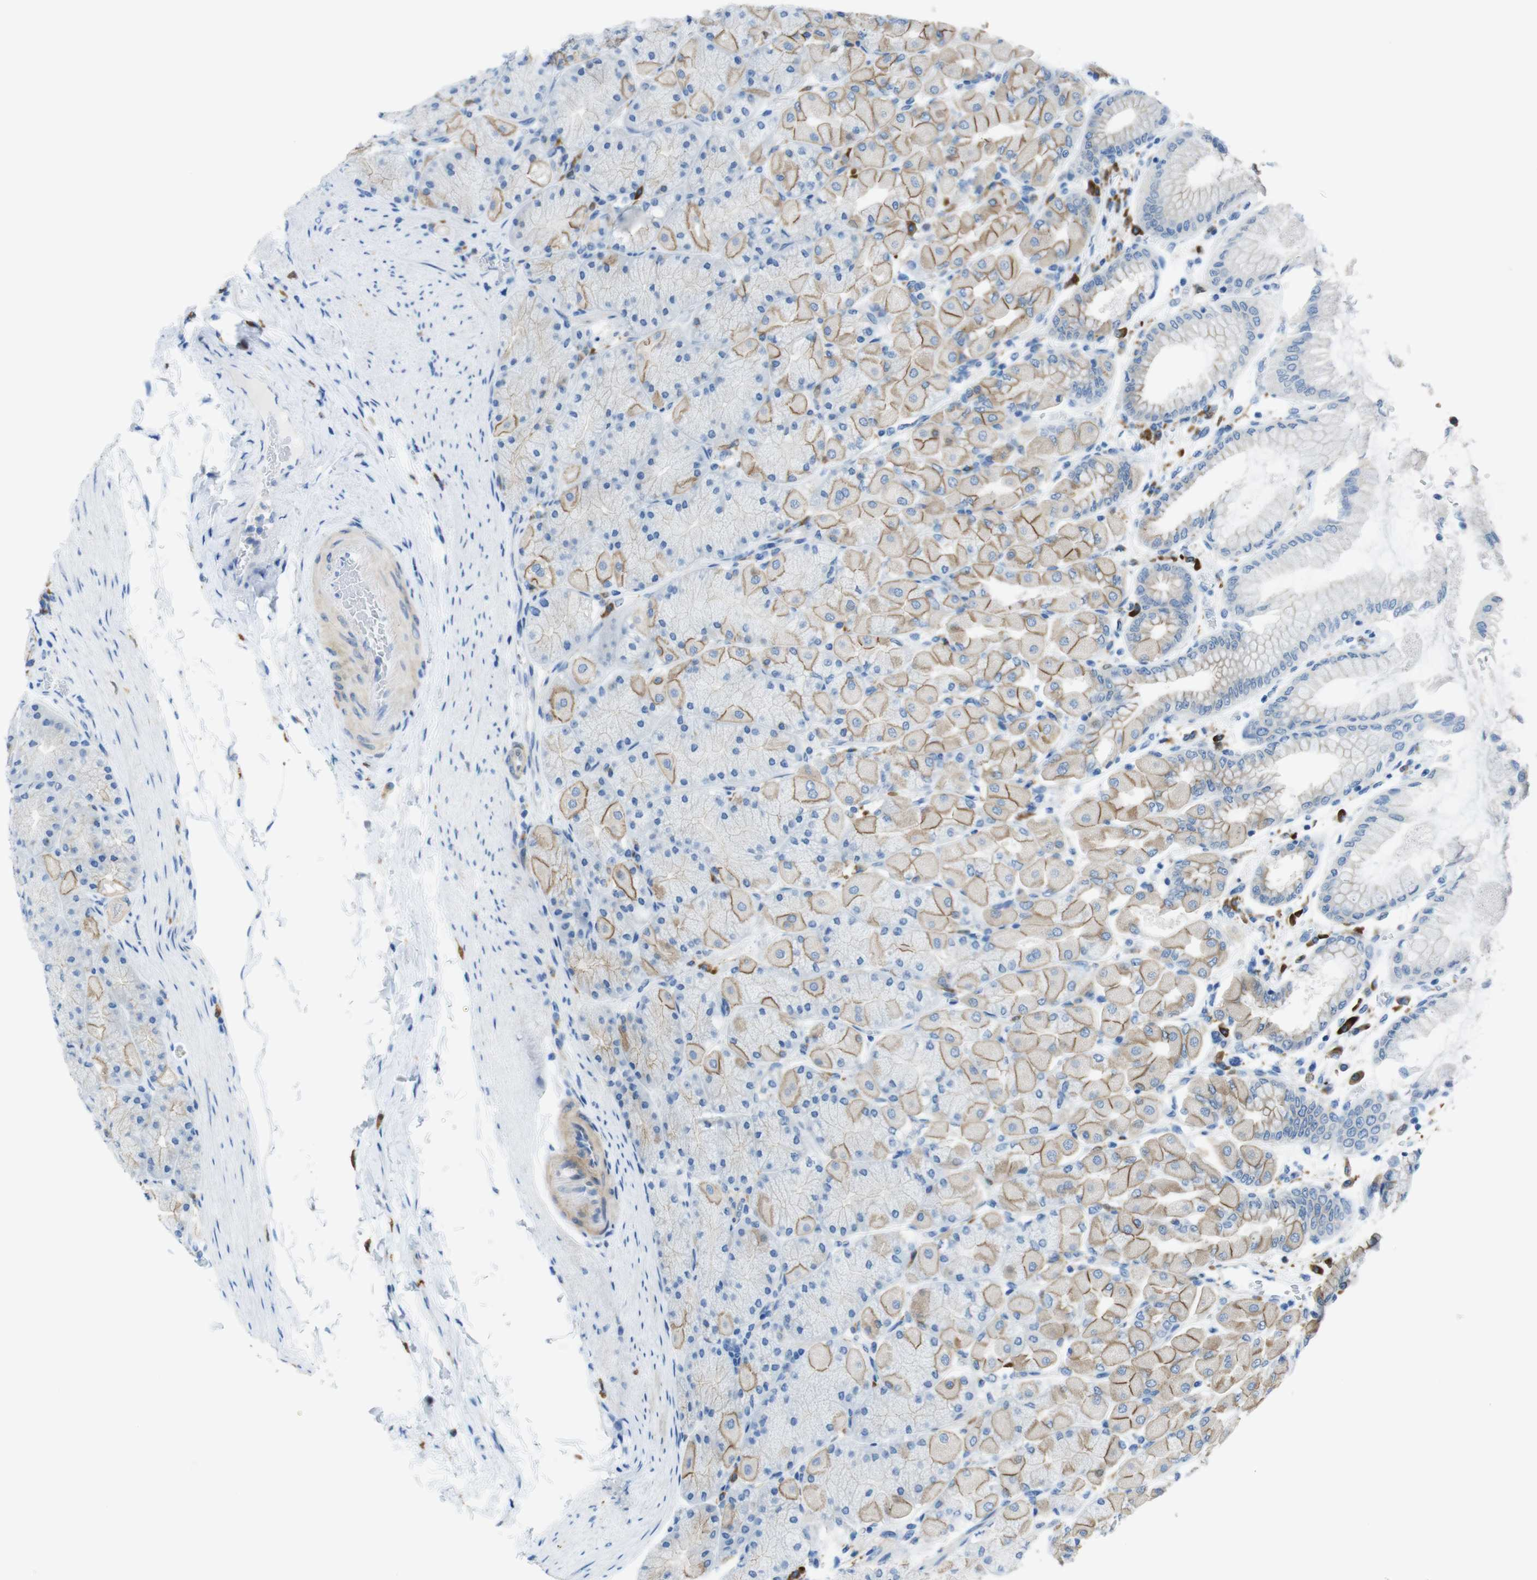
{"staining": {"intensity": "strong", "quantity": "25%-75%", "location": "cytoplasmic/membranous"}, "tissue": "stomach", "cell_type": "Glandular cells", "image_type": "normal", "snomed": [{"axis": "morphology", "description": "Normal tissue, NOS"}, {"axis": "topography", "description": "Stomach, upper"}], "caption": "Stomach was stained to show a protein in brown. There is high levels of strong cytoplasmic/membranous expression in about 25%-75% of glandular cells. (DAB IHC with brightfield microscopy, high magnification).", "gene": "CLMN", "patient": {"sex": "female", "age": 56}}